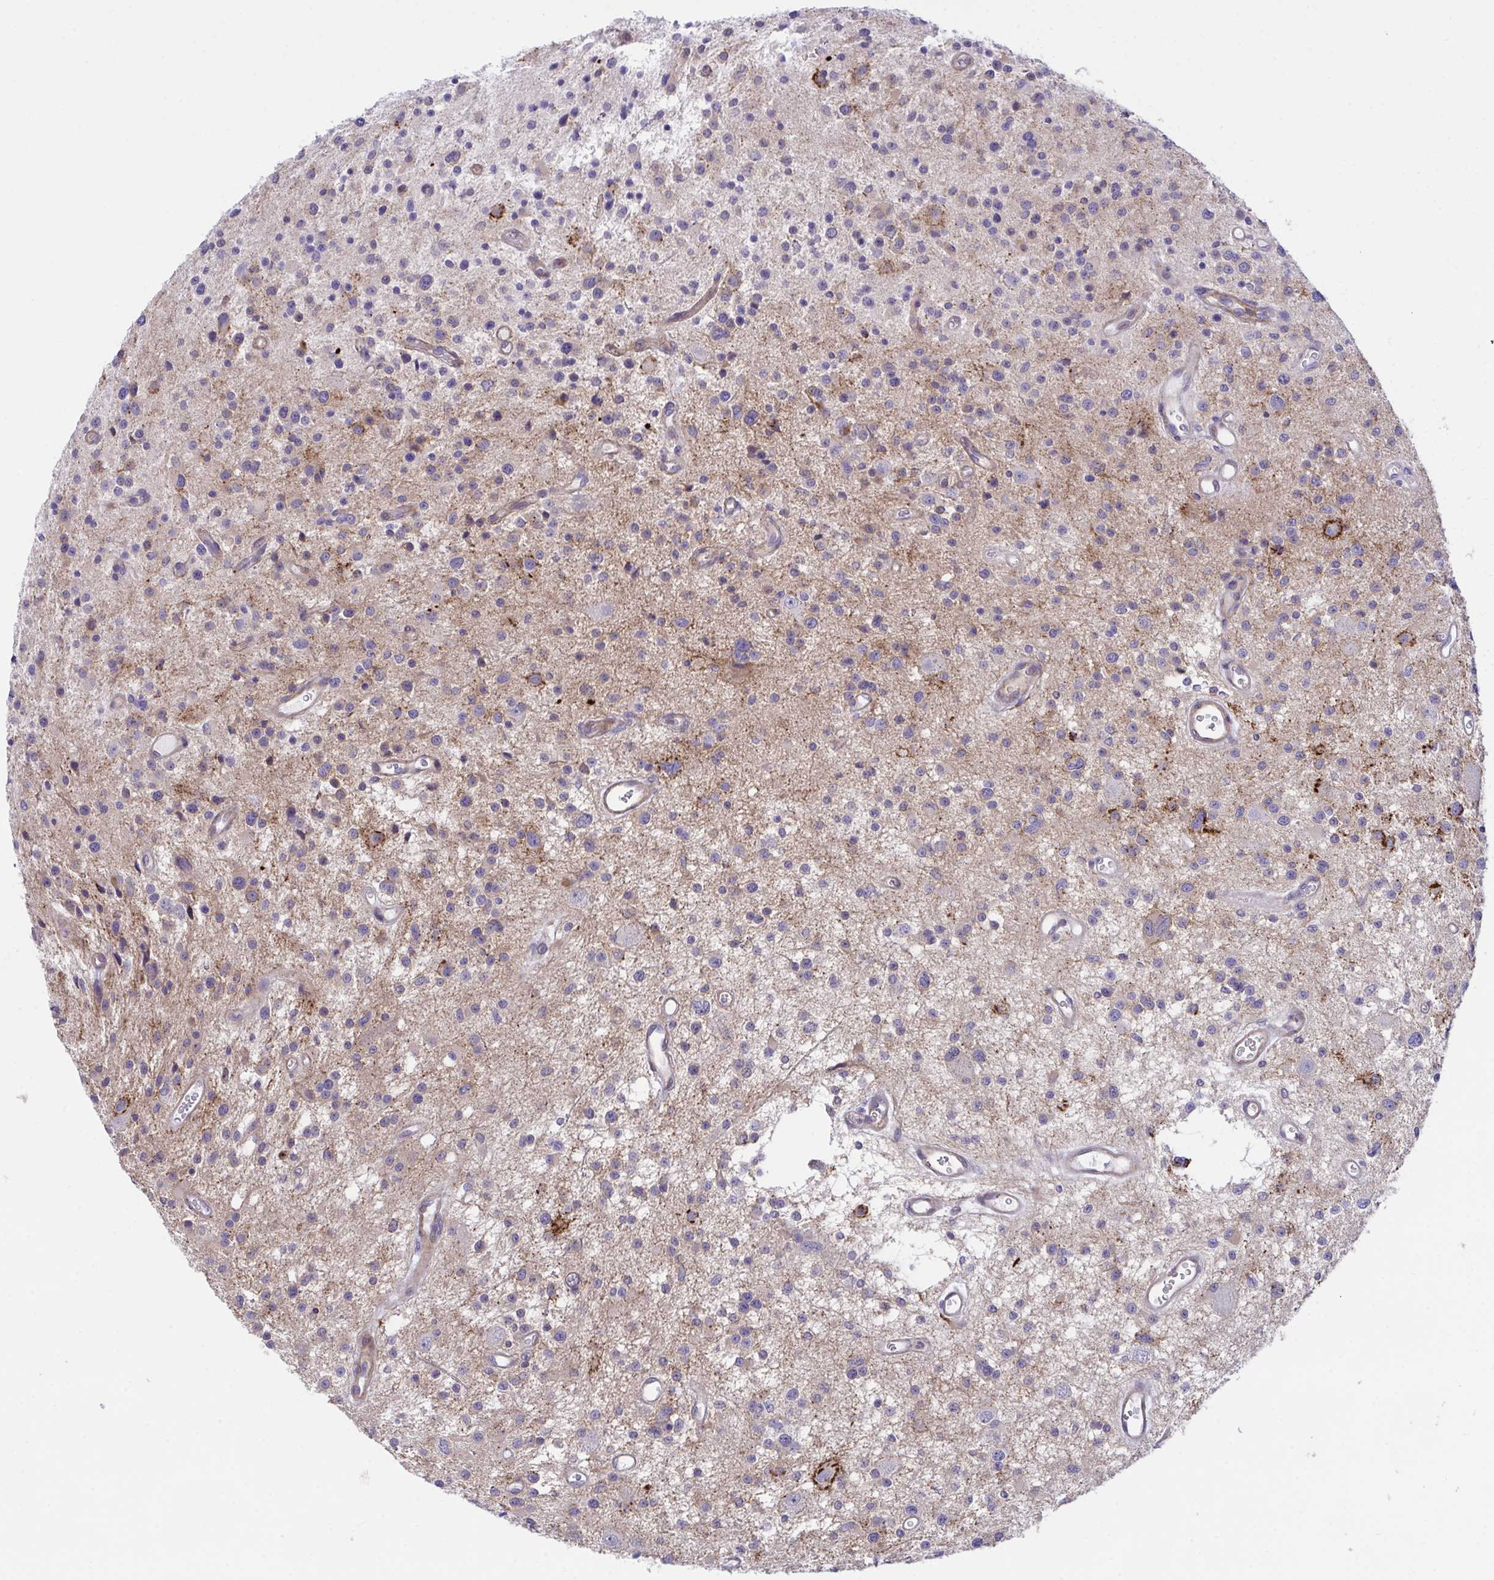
{"staining": {"intensity": "moderate", "quantity": "<25%", "location": "cytoplasmic/membranous"}, "tissue": "glioma", "cell_type": "Tumor cells", "image_type": "cancer", "snomed": [{"axis": "morphology", "description": "Glioma, malignant, Low grade"}, {"axis": "topography", "description": "Brain"}], "caption": "Malignant glioma (low-grade) was stained to show a protein in brown. There is low levels of moderate cytoplasmic/membranous expression in approximately <25% of tumor cells.", "gene": "PPIH", "patient": {"sex": "male", "age": 43}}